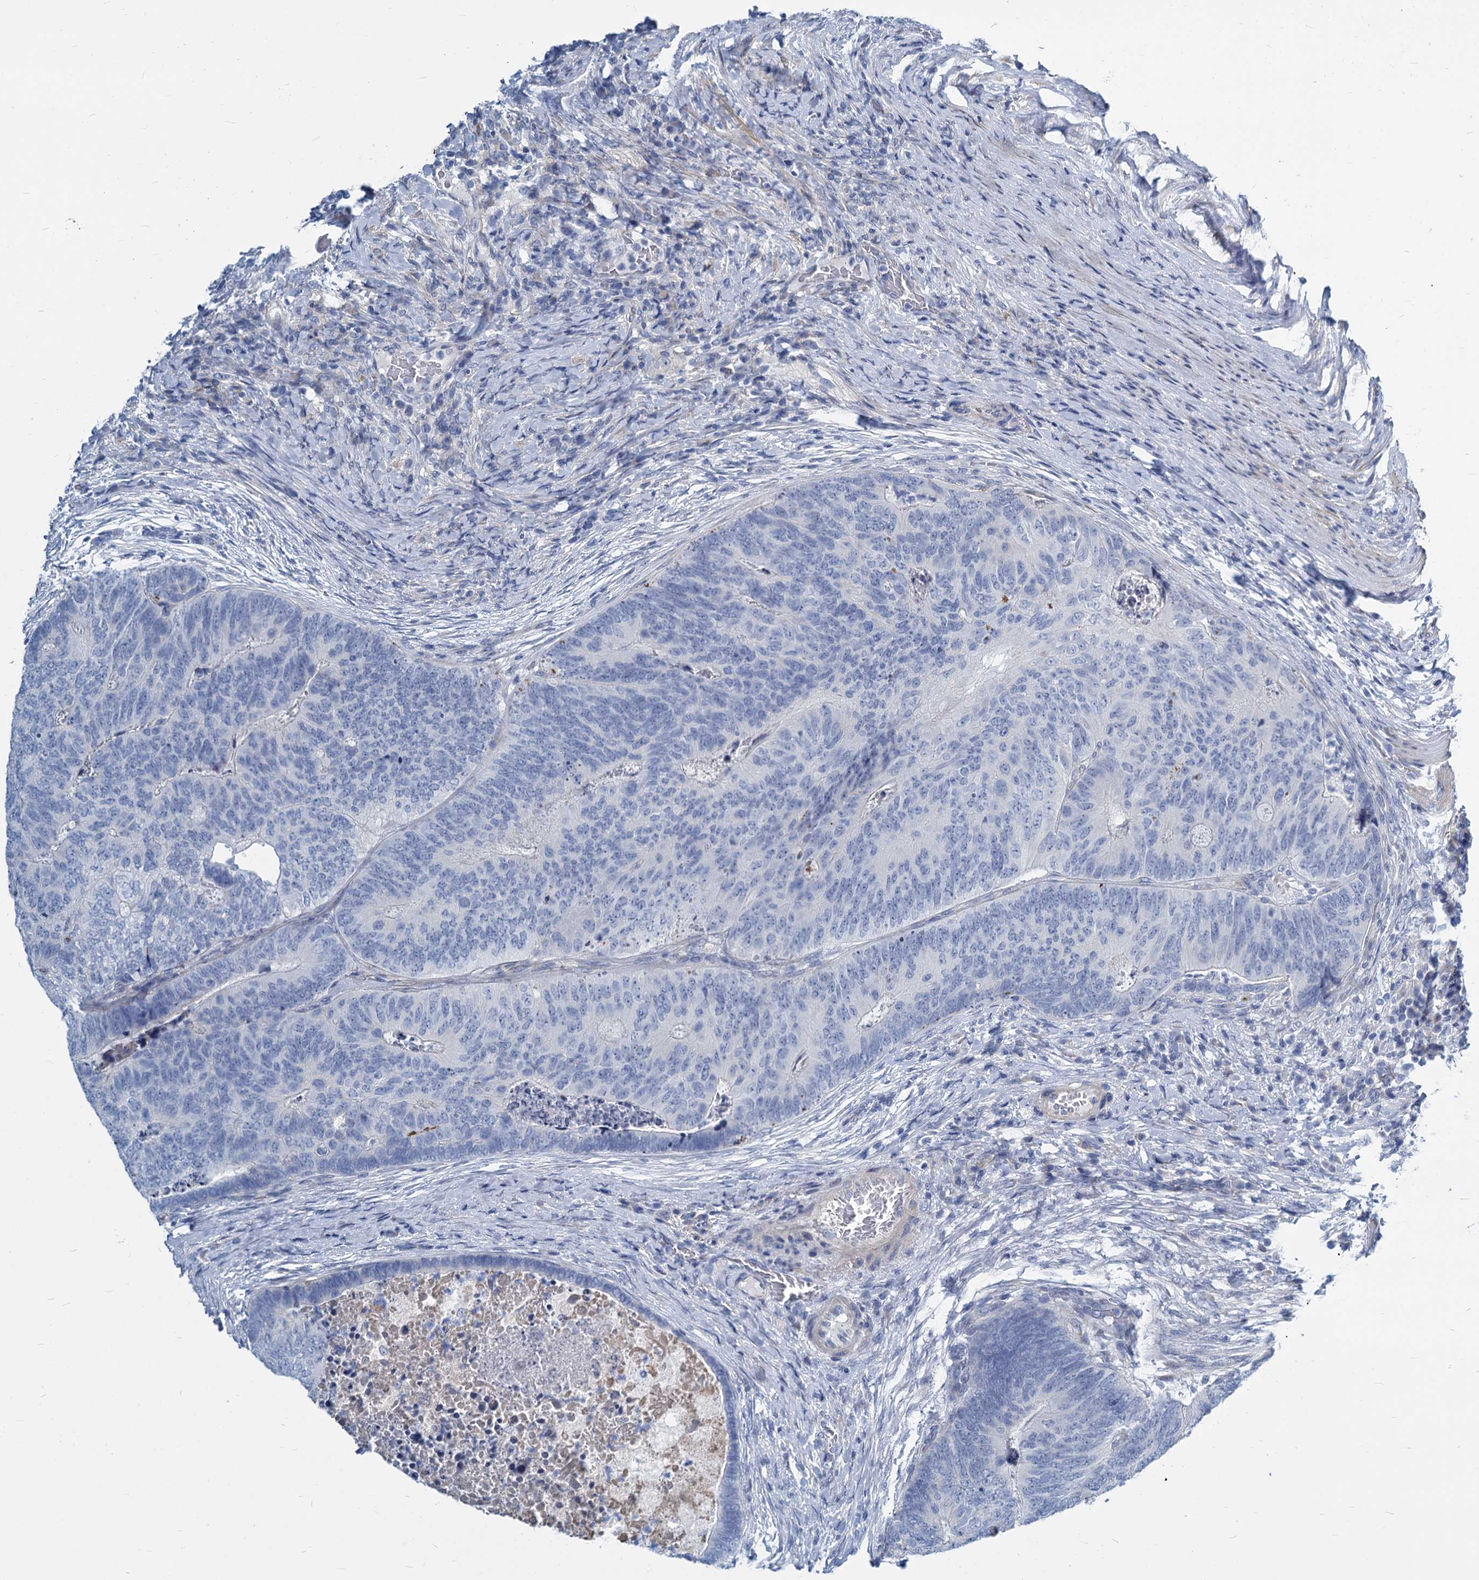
{"staining": {"intensity": "negative", "quantity": "none", "location": "none"}, "tissue": "colorectal cancer", "cell_type": "Tumor cells", "image_type": "cancer", "snomed": [{"axis": "morphology", "description": "Adenocarcinoma, NOS"}, {"axis": "topography", "description": "Colon"}], "caption": "Immunohistochemistry of colorectal cancer (adenocarcinoma) shows no expression in tumor cells. (DAB (3,3'-diaminobenzidine) immunohistochemistry, high magnification).", "gene": "GSTM3", "patient": {"sex": "female", "age": 67}}